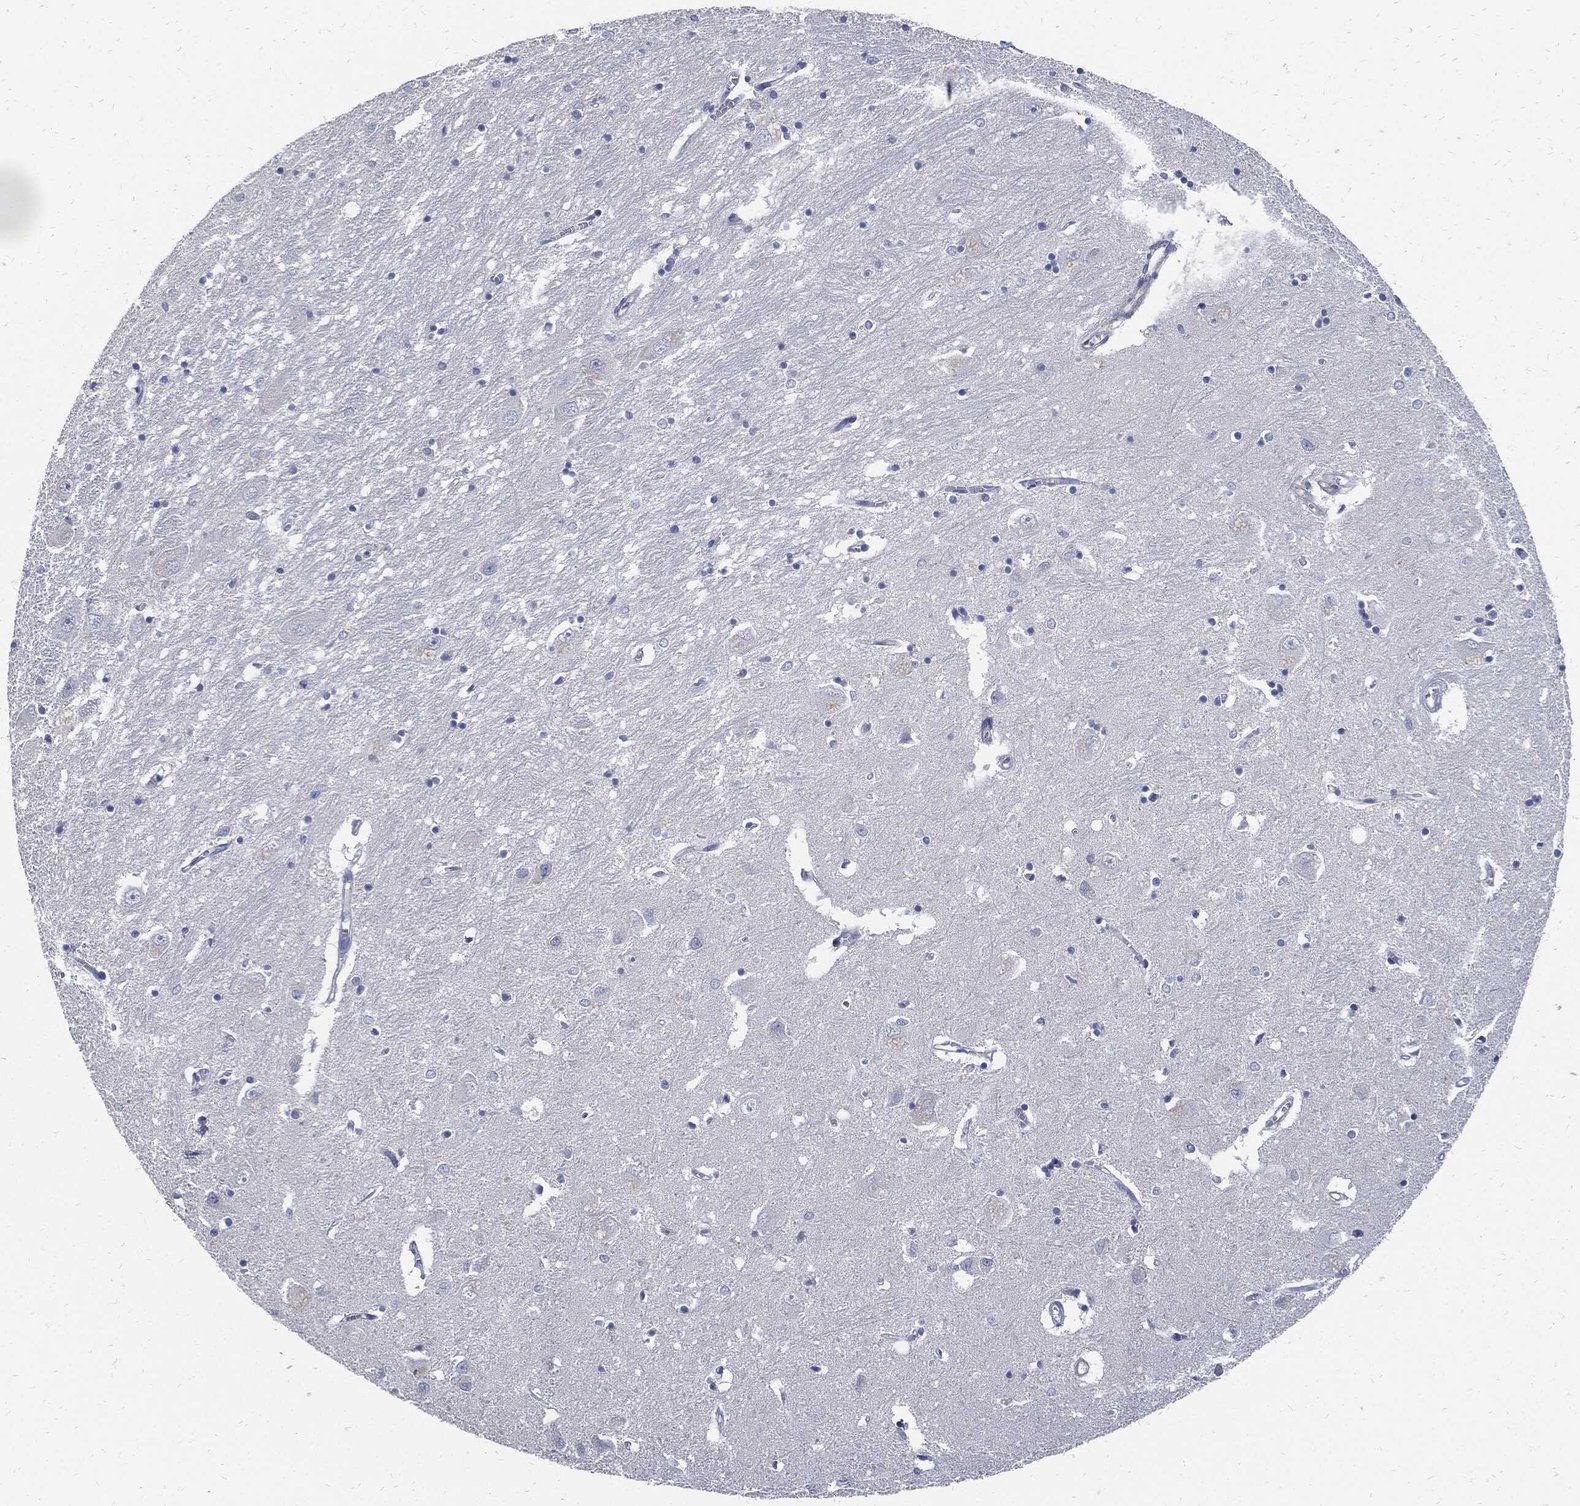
{"staining": {"intensity": "negative", "quantity": "none", "location": "none"}, "tissue": "caudate", "cell_type": "Glial cells", "image_type": "normal", "snomed": [{"axis": "morphology", "description": "Normal tissue, NOS"}, {"axis": "topography", "description": "Lateral ventricle wall"}], "caption": "This is an immunohistochemistry photomicrograph of unremarkable human caudate. There is no expression in glial cells.", "gene": "MKI67", "patient": {"sex": "male", "age": 54}}